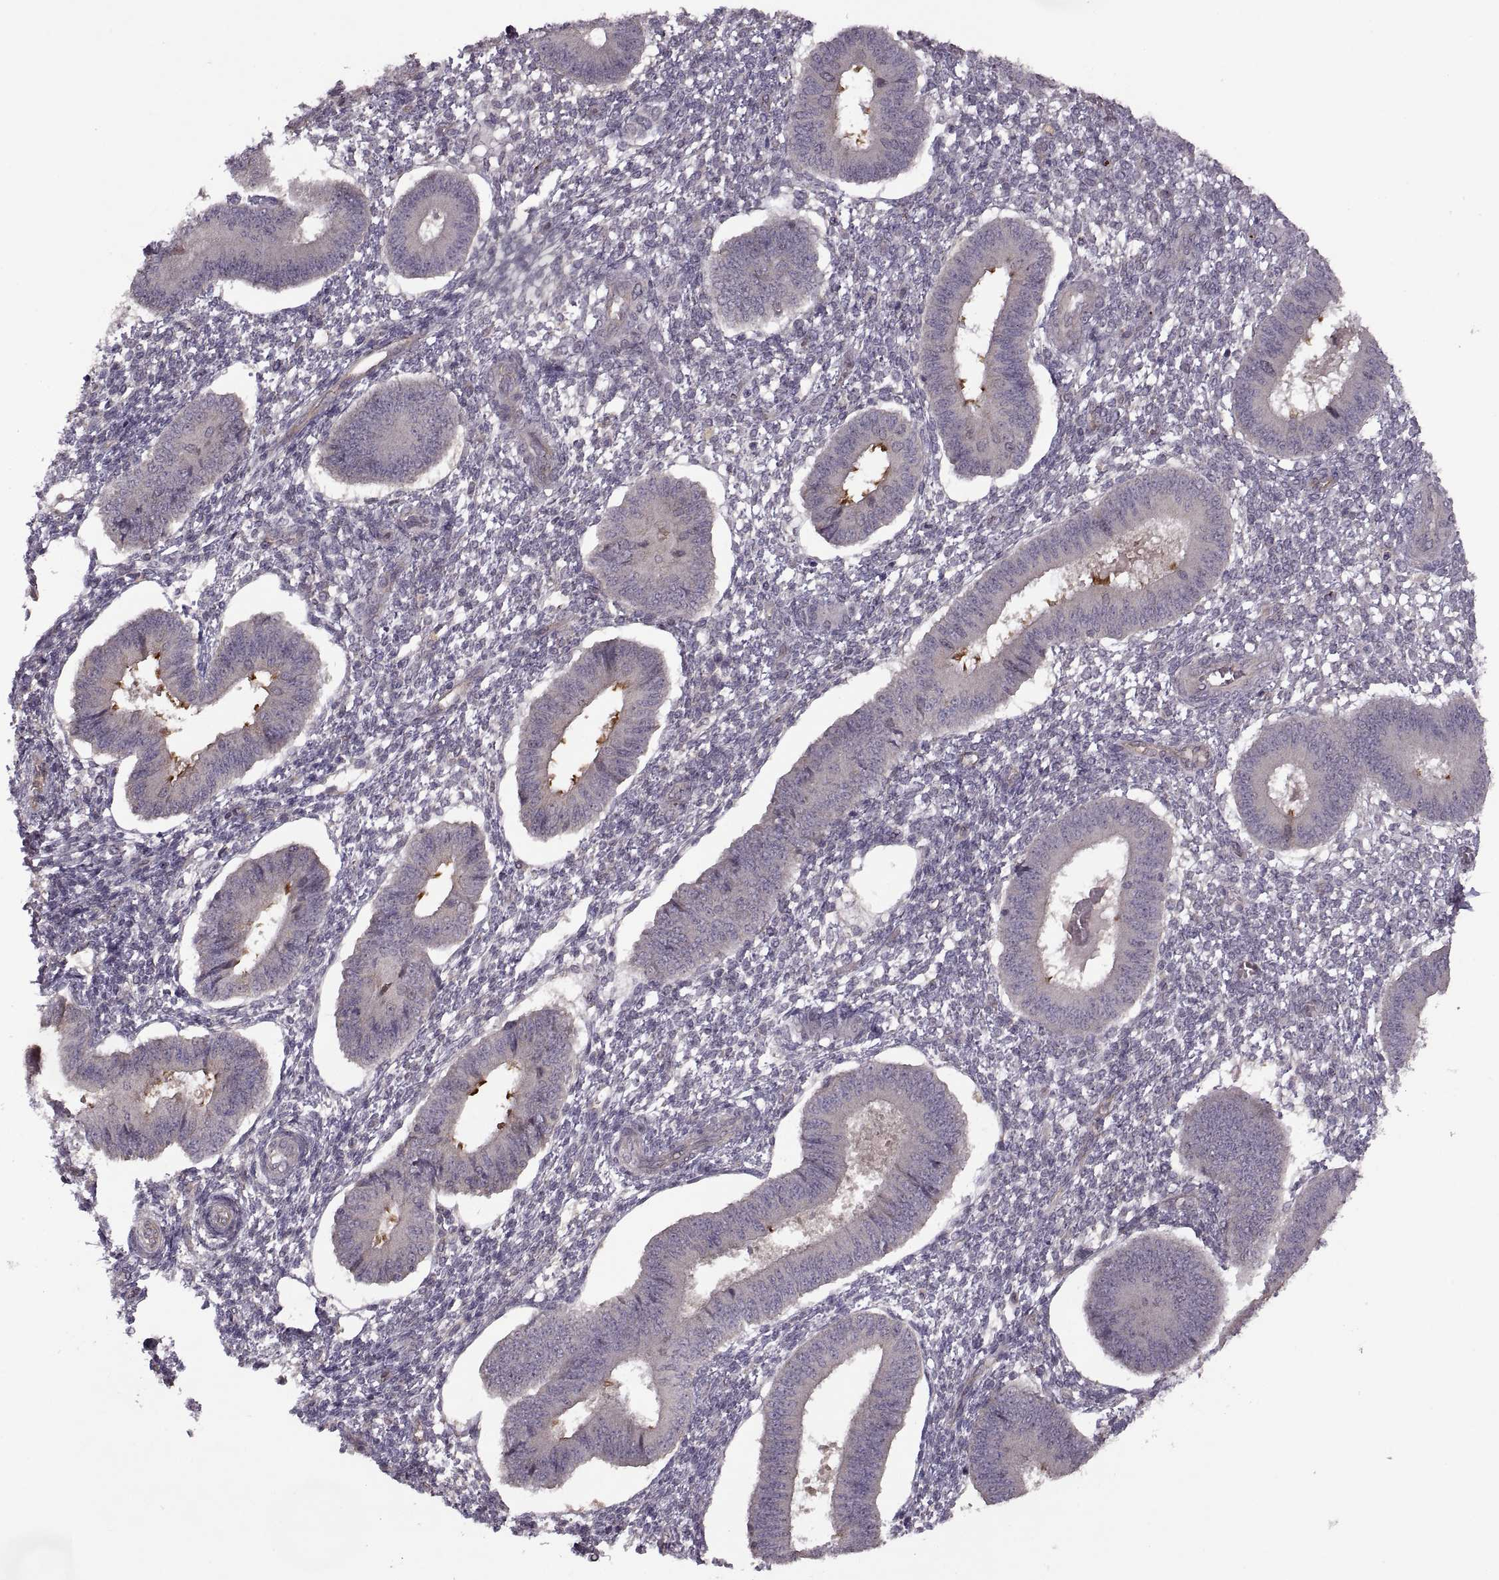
{"staining": {"intensity": "negative", "quantity": "none", "location": "none"}, "tissue": "endometrium", "cell_type": "Cells in endometrial stroma", "image_type": "normal", "snomed": [{"axis": "morphology", "description": "Normal tissue, NOS"}, {"axis": "topography", "description": "Endometrium"}], "caption": "This micrograph is of unremarkable endometrium stained with immunohistochemistry to label a protein in brown with the nuclei are counter-stained blue. There is no staining in cells in endometrial stroma. The staining was performed using DAB to visualize the protein expression in brown, while the nuclei were stained in blue with hematoxylin (Magnification: 20x).", "gene": "PIERCE1", "patient": {"sex": "female", "age": 42}}